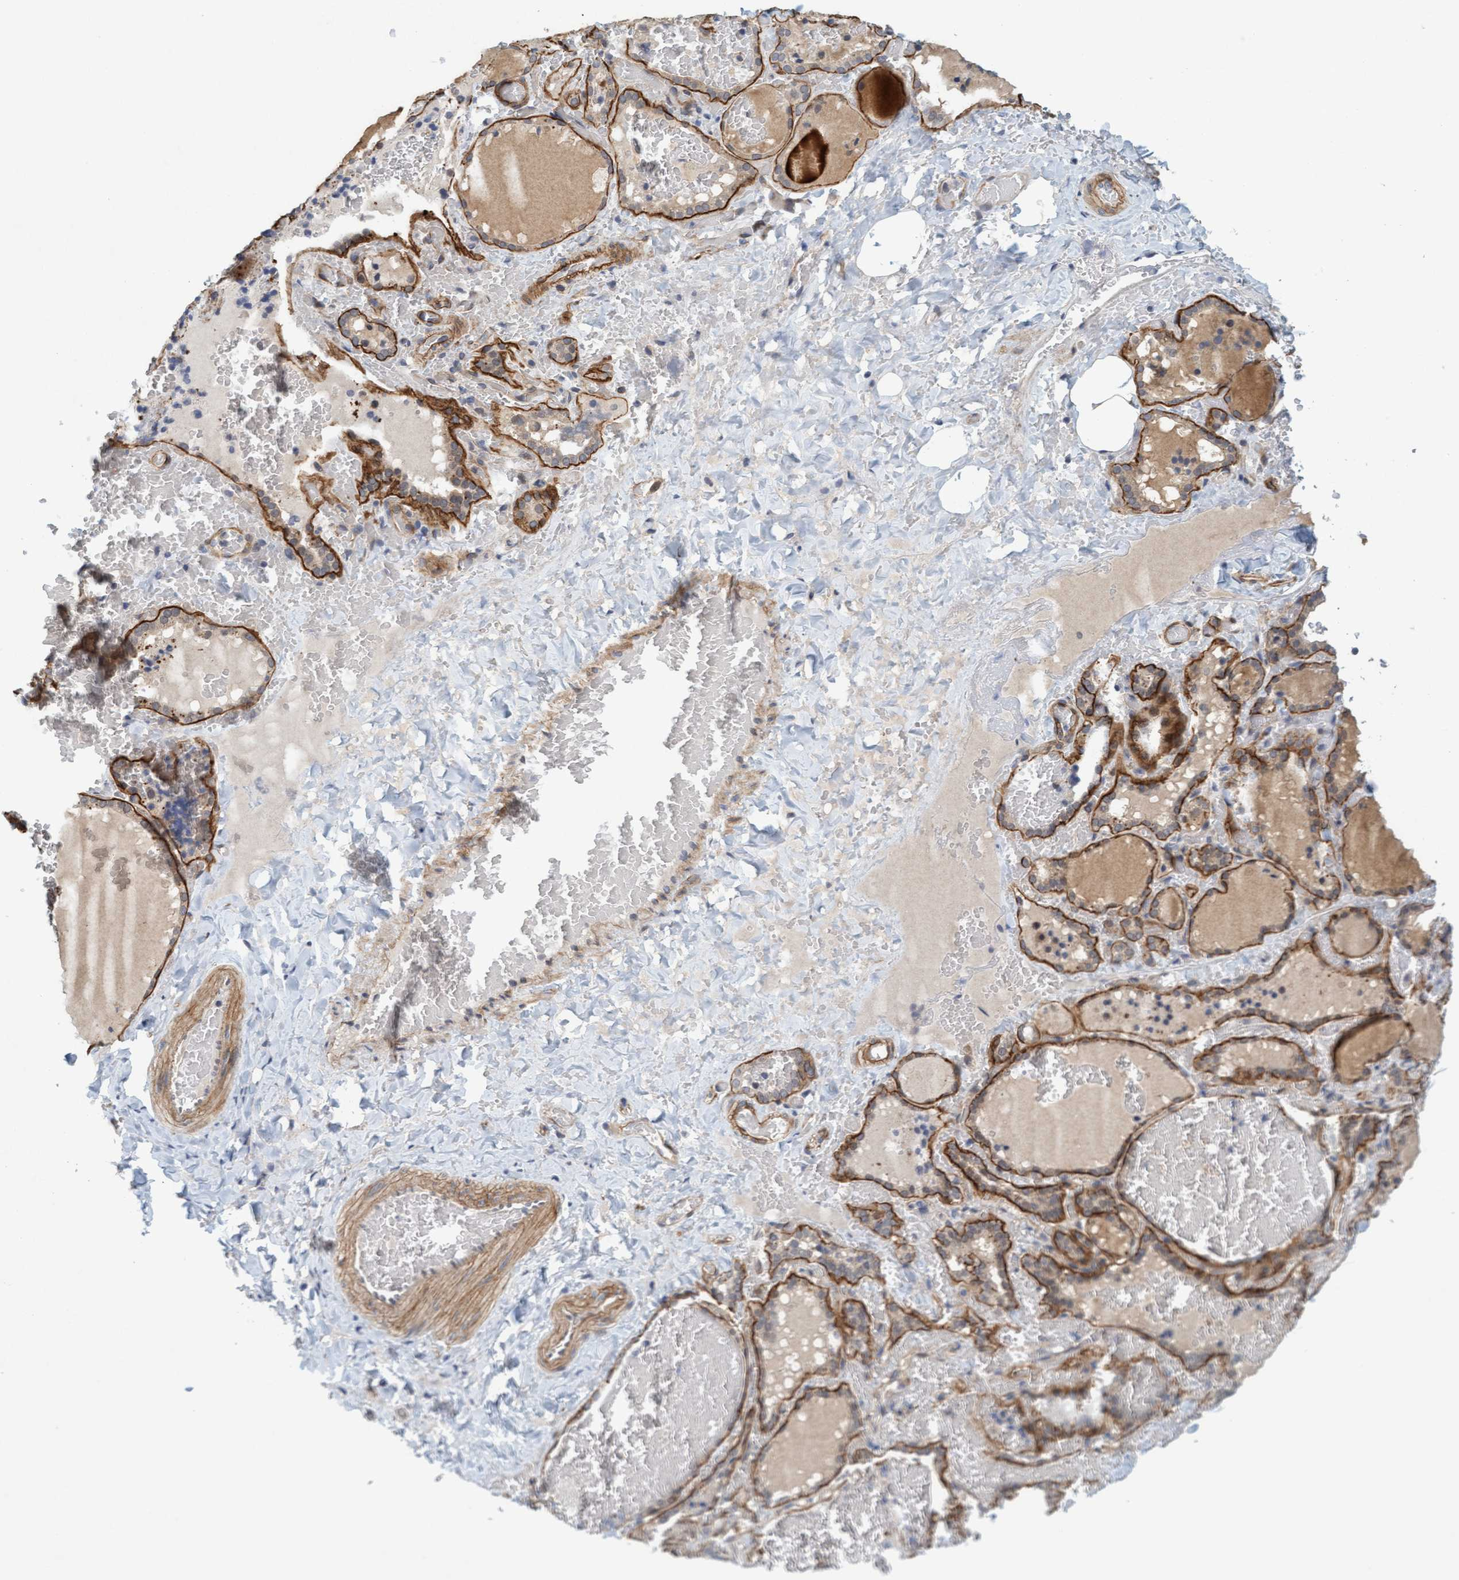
{"staining": {"intensity": "weak", "quantity": ">75%", "location": "cytoplasmic/membranous"}, "tissue": "thyroid gland", "cell_type": "Glandular cells", "image_type": "normal", "snomed": [{"axis": "morphology", "description": "Normal tissue, NOS"}, {"axis": "topography", "description": "Thyroid gland"}], "caption": "Immunohistochemistry (IHC) micrograph of benign thyroid gland stained for a protein (brown), which exhibits low levels of weak cytoplasmic/membranous staining in approximately >75% of glandular cells.", "gene": "TSTD2", "patient": {"sex": "female", "age": 22}}